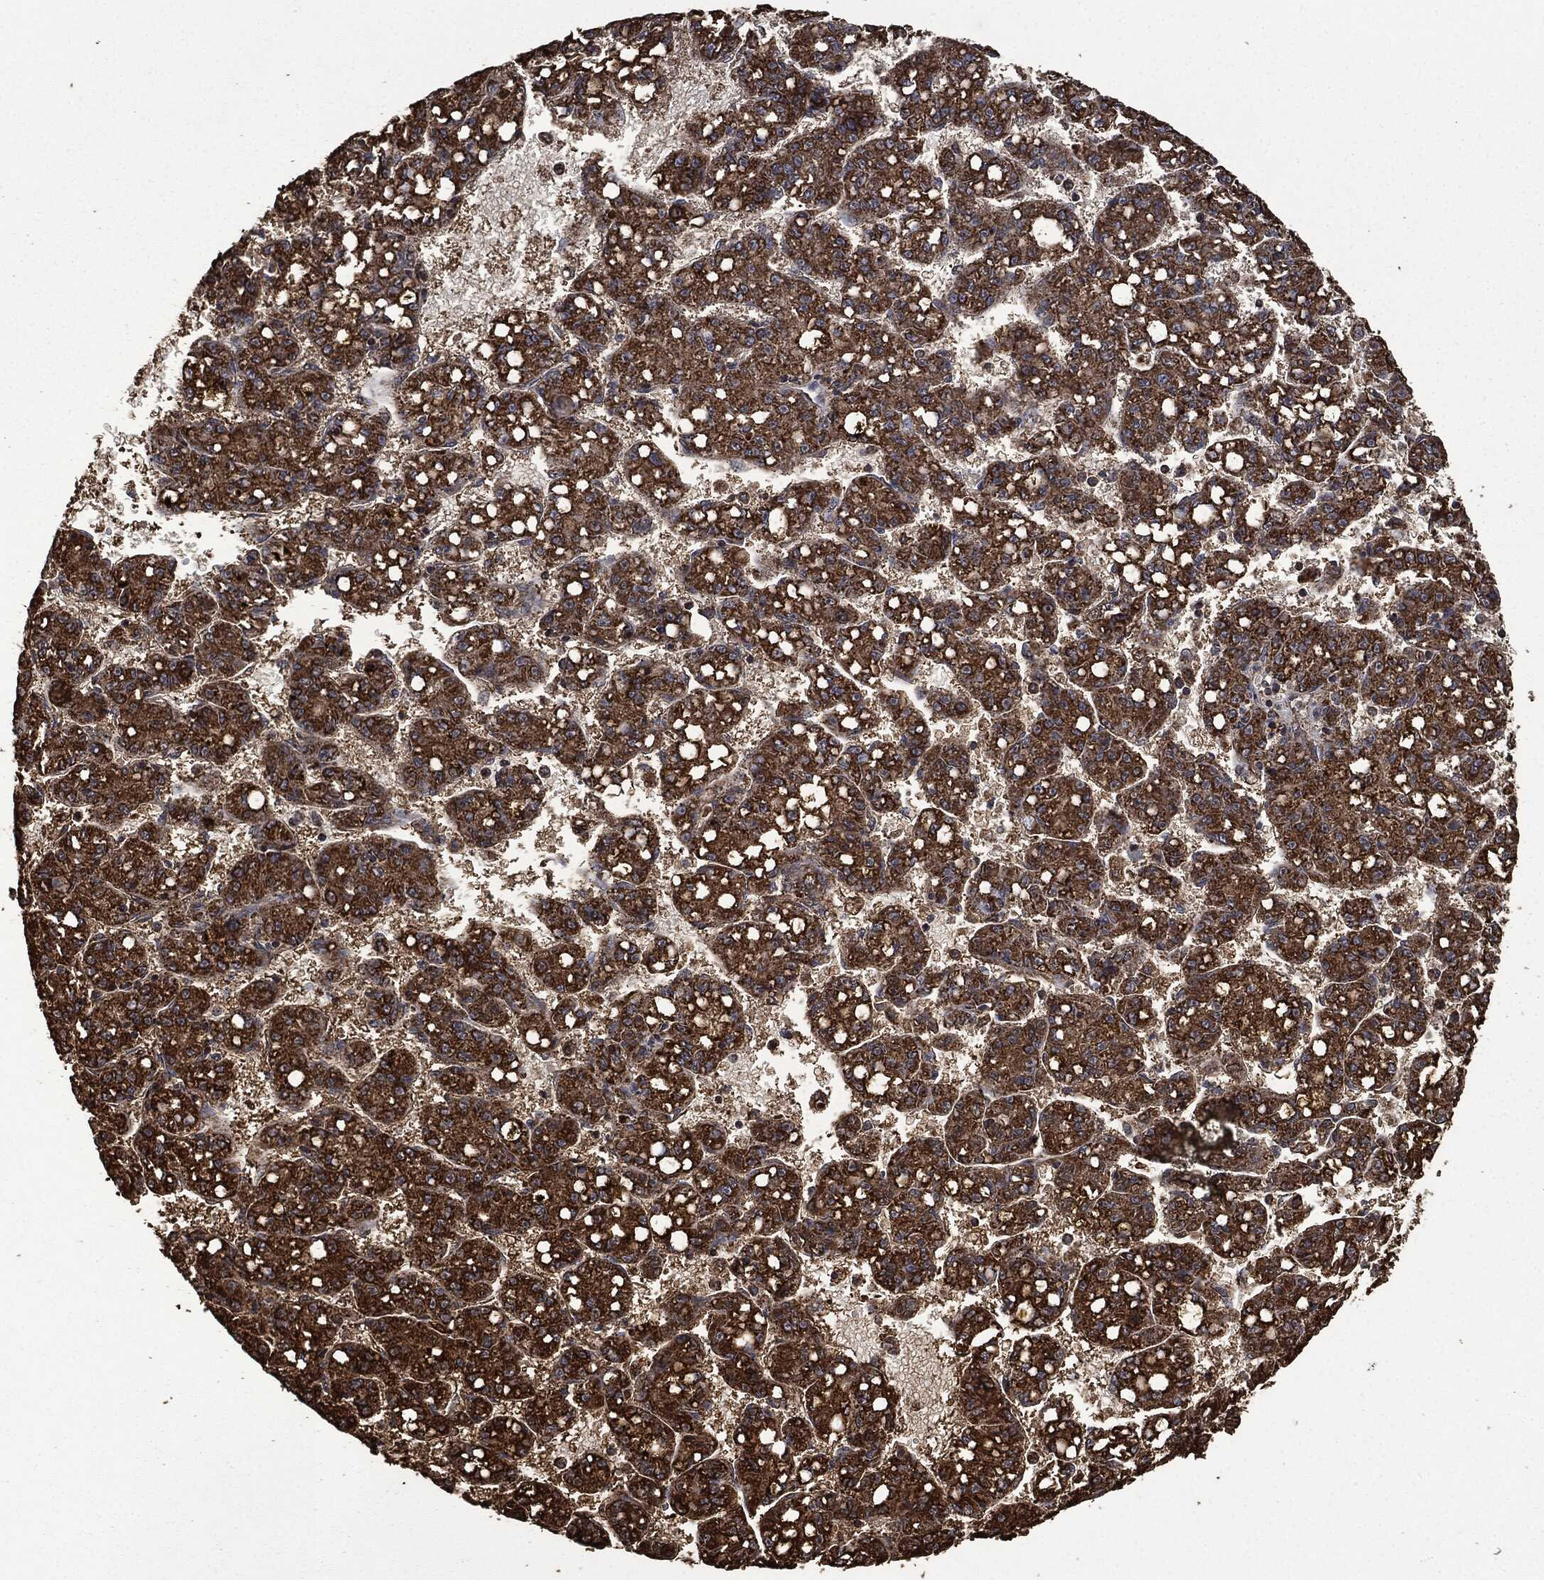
{"staining": {"intensity": "strong", "quantity": ">75%", "location": "cytoplasmic/membranous"}, "tissue": "liver cancer", "cell_type": "Tumor cells", "image_type": "cancer", "snomed": [{"axis": "morphology", "description": "Carcinoma, Hepatocellular, NOS"}, {"axis": "topography", "description": "Liver"}], "caption": "Immunohistochemistry (IHC) of human liver cancer demonstrates high levels of strong cytoplasmic/membranous positivity in approximately >75% of tumor cells.", "gene": "LIG3", "patient": {"sex": "female", "age": 65}}